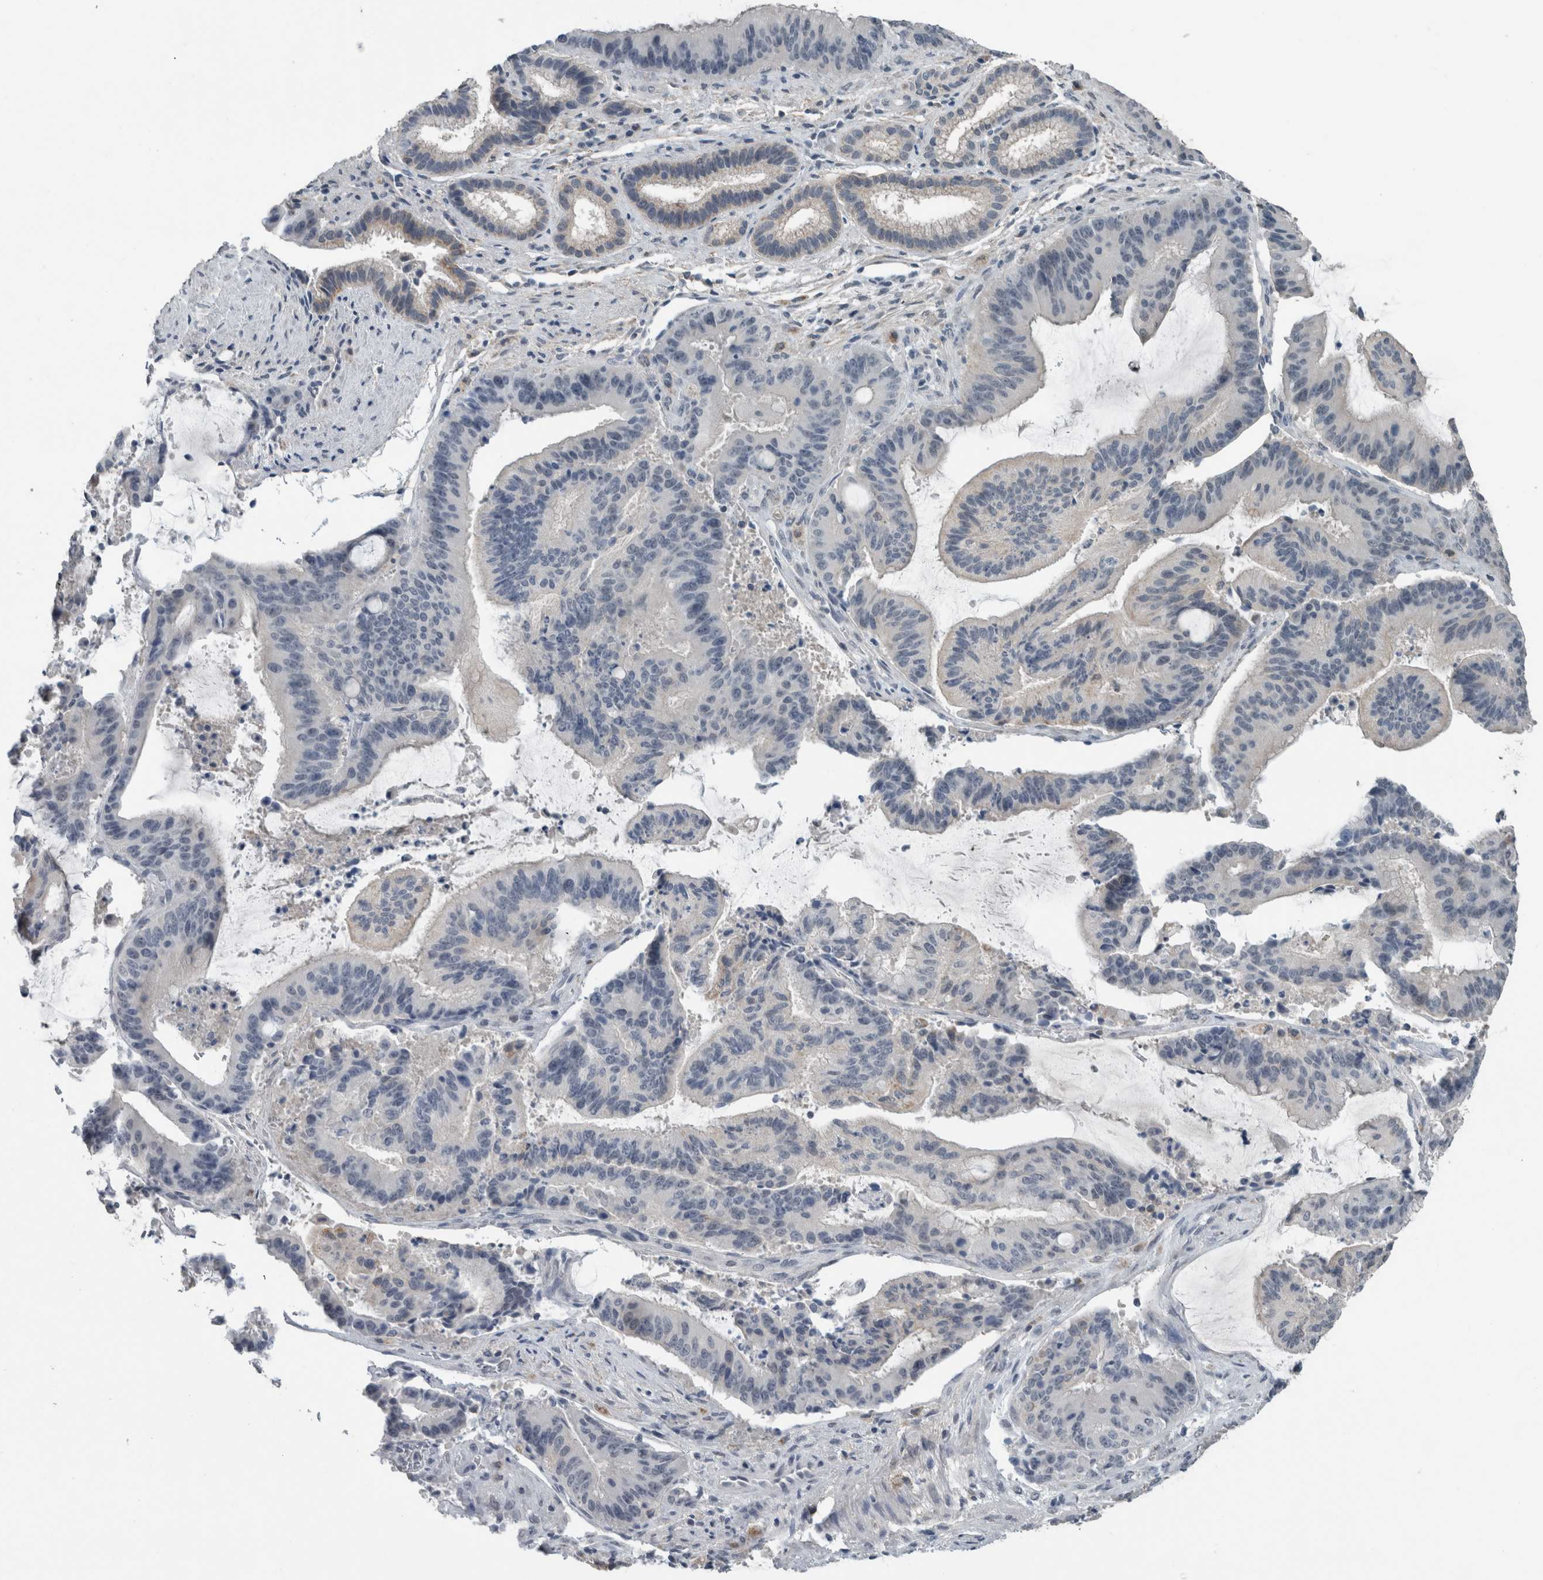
{"staining": {"intensity": "negative", "quantity": "none", "location": "none"}, "tissue": "liver cancer", "cell_type": "Tumor cells", "image_type": "cancer", "snomed": [{"axis": "morphology", "description": "Normal tissue, NOS"}, {"axis": "morphology", "description": "Cholangiocarcinoma"}, {"axis": "topography", "description": "Liver"}, {"axis": "topography", "description": "Peripheral nerve tissue"}], "caption": "This histopathology image is of liver cholangiocarcinoma stained with immunohistochemistry (IHC) to label a protein in brown with the nuclei are counter-stained blue. There is no staining in tumor cells.", "gene": "ACSF2", "patient": {"sex": "female", "age": 73}}